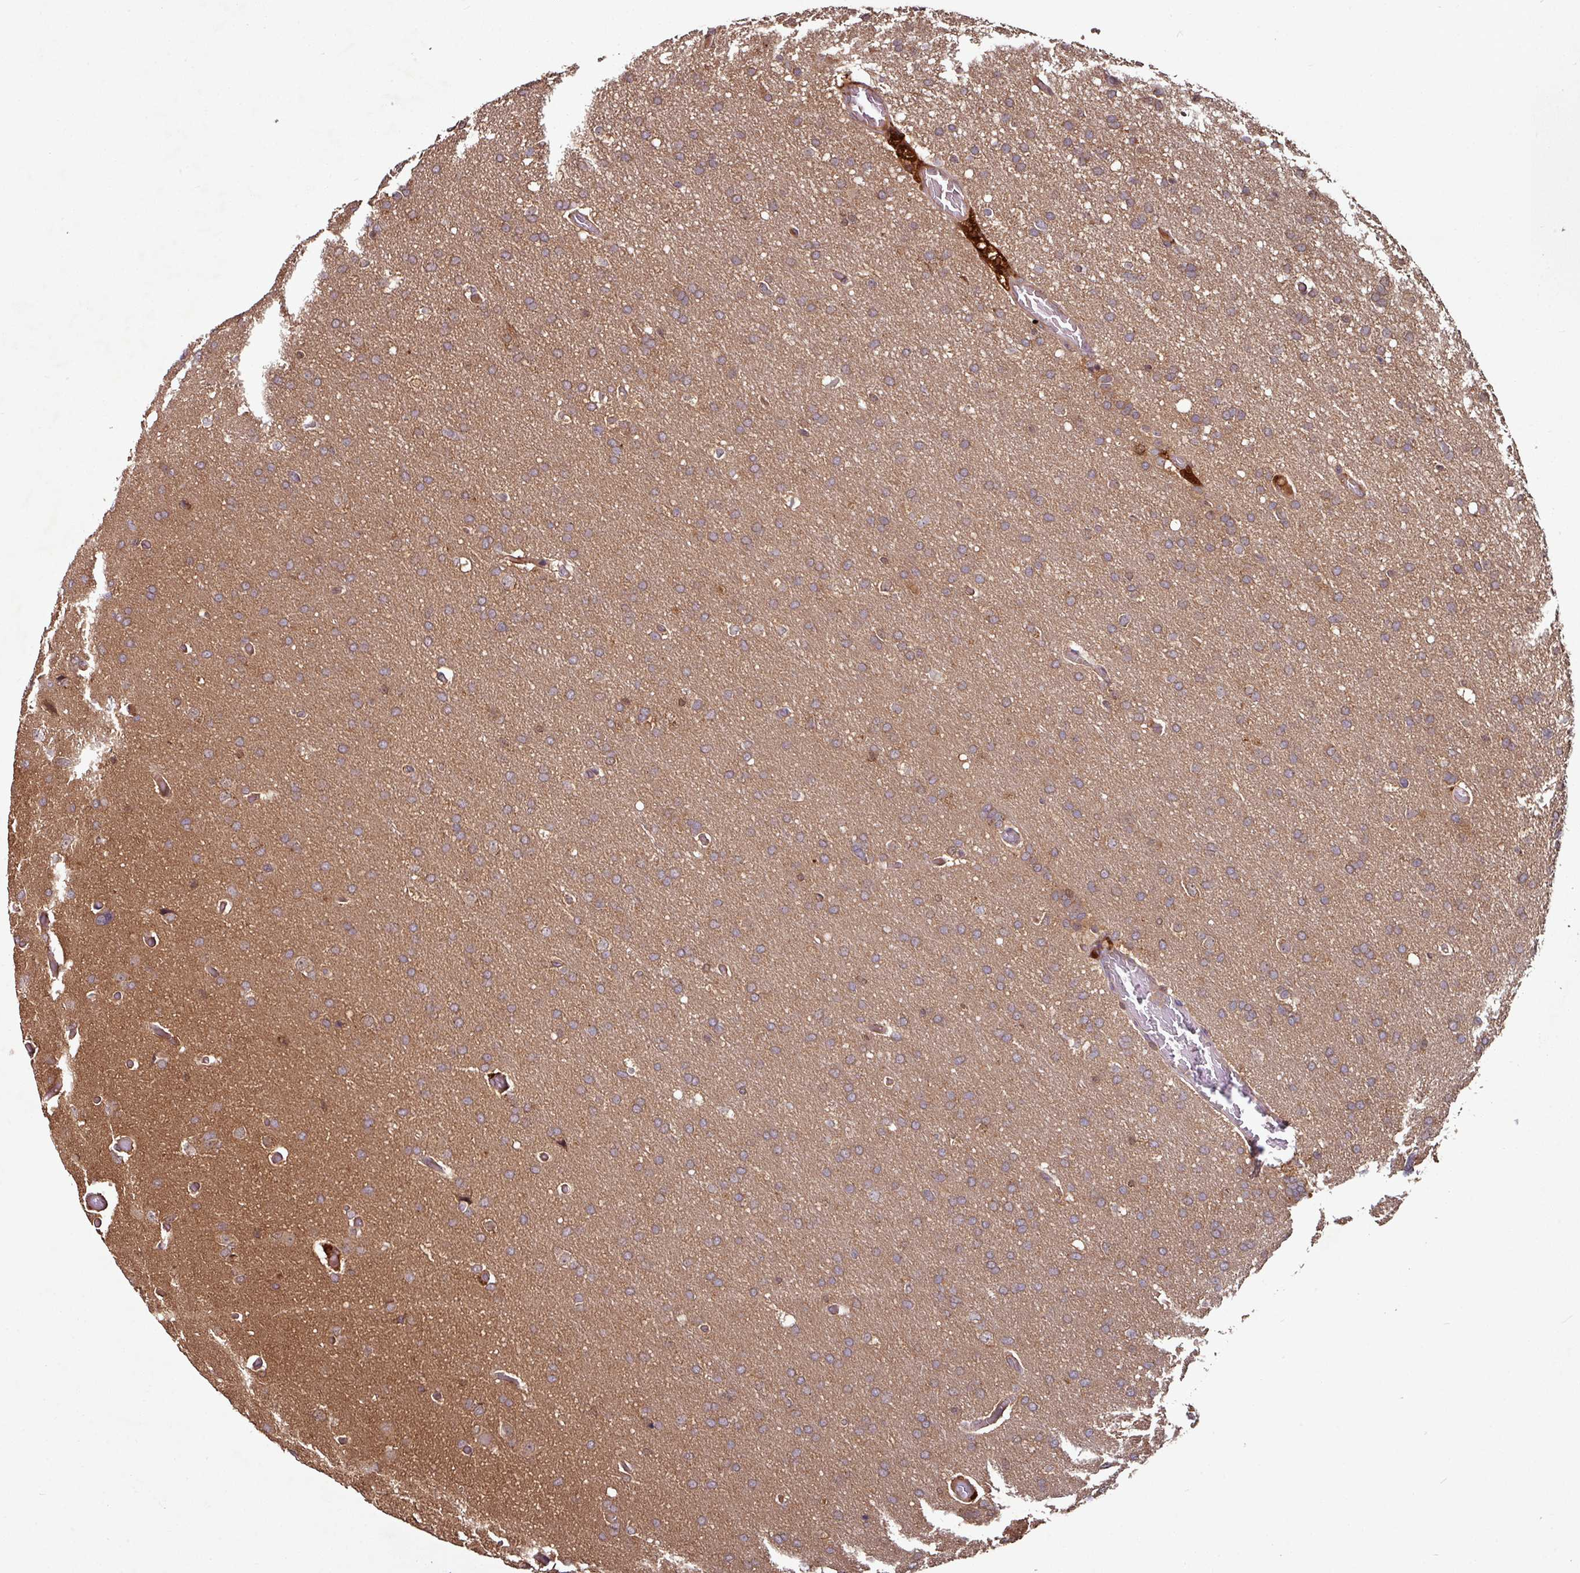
{"staining": {"intensity": "weak", "quantity": "25%-75%", "location": "cytoplasmic/membranous"}, "tissue": "glioma", "cell_type": "Tumor cells", "image_type": "cancer", "snomed": [{"axis": "morphology", "description": "Glioma, malignant, High grade"}, {"axis": "topography", "description": "Cerebral cortex"}], "caption": "Immunohistochemistry (IHC) image of glioma stained for a protein (brown), which shows low levels of weak cytoplasmic/membranous positivity in about 25%-75% of tumor cells.", "gene": "GNPDA1", "patient": {"sex": "female", "age": 36}}